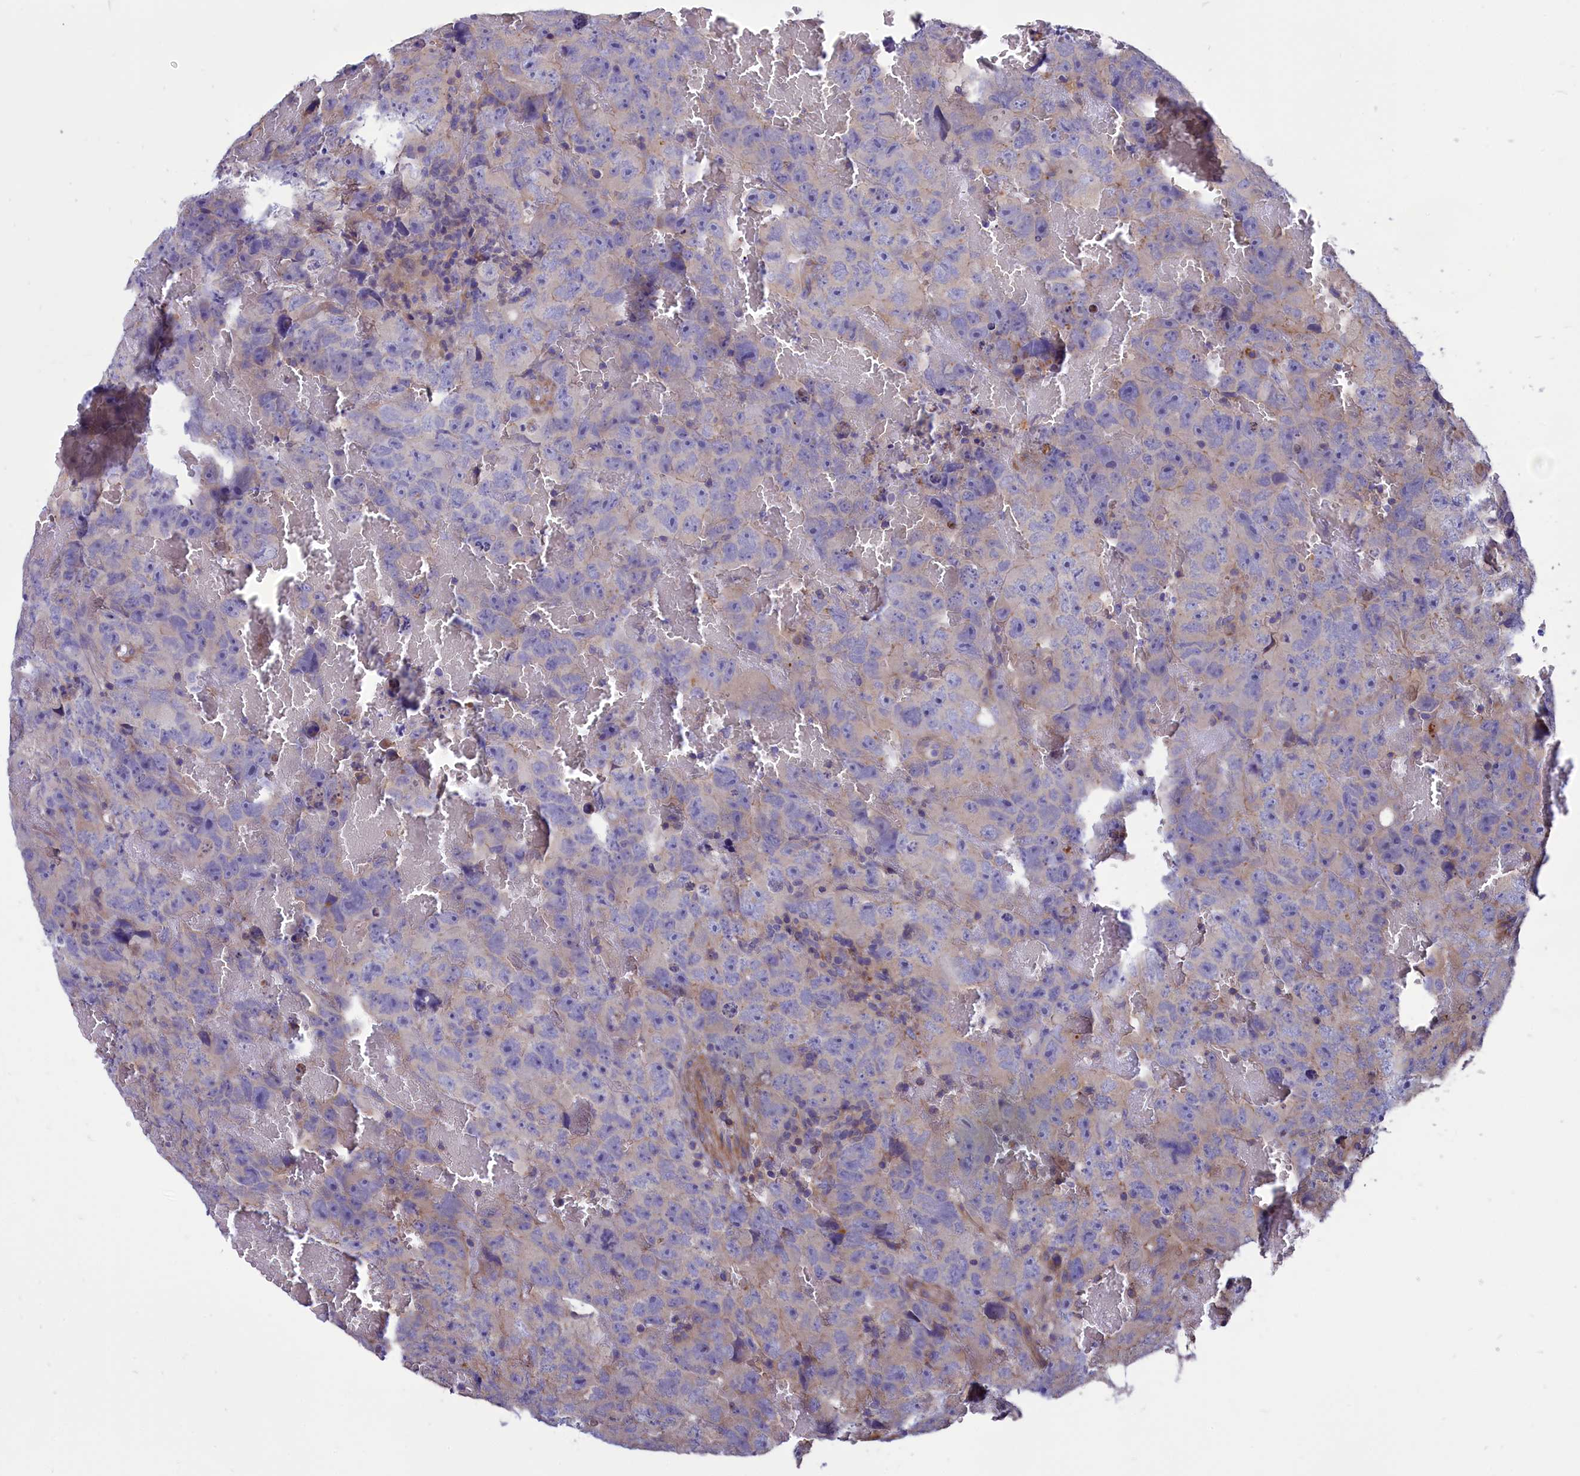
{"staining": {"intensity": "negative", "quantity": "none", "location": "none"}, "tissue": "testis cancer", "cell_type": "Tumor cells", "image_type": "cancer", "snomed": [{"axis": "morphology", "description": "Carcinoma, Embryonal, NOS"}, {"axis": "topography", "description": "Testis"}], "caption": "A photomicrograph of testis cancer stained for a protein shows no brown staining in tumor cells.", "gene": "AMDHD2", "patient": {"sex": "male", "age": 45}}